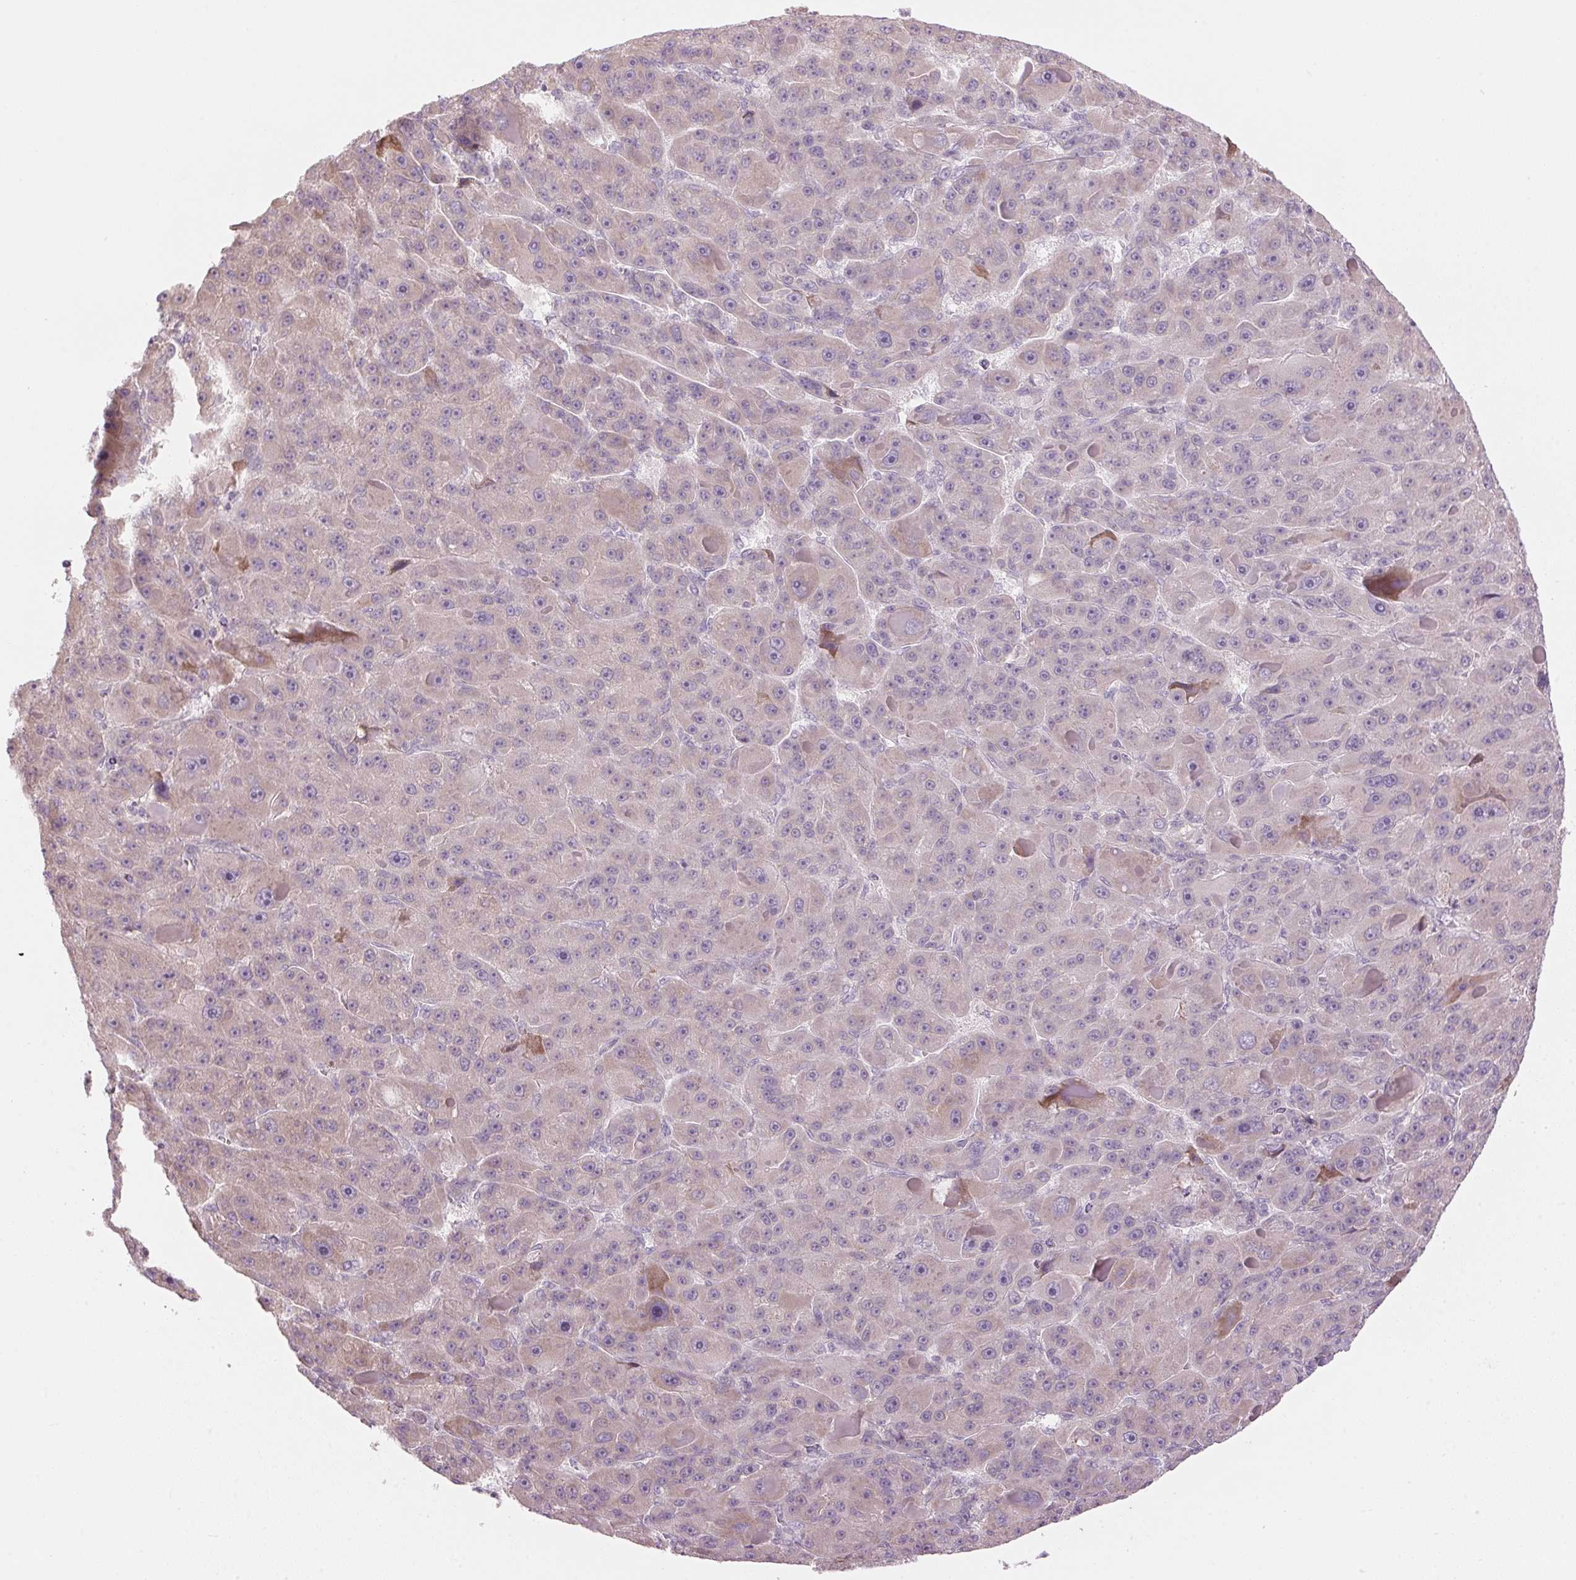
{"staining": {"intensity": "weak", "quantity": "<25%", "location": "cytoplasmic/membranous"}, "tissue": "liver cancer", "cell_type": "Tumor cells", "image_type": "cancer", "snomed": [{"axis": "morphology", "description": "Carcinoma, Hepatocellular, NOS"}, {"axis": "topography", "description": "Liver"}], "caption": "Immunohistochemical staining of liver cancer (hepatocellular carcinoma) reveals no significant staining in tumor cells. (DAB (3,3'-diaminobenzidine) IHC, high magnification).", "gene": "GNMT", "patient": {"sex": "male", "age": 76}}